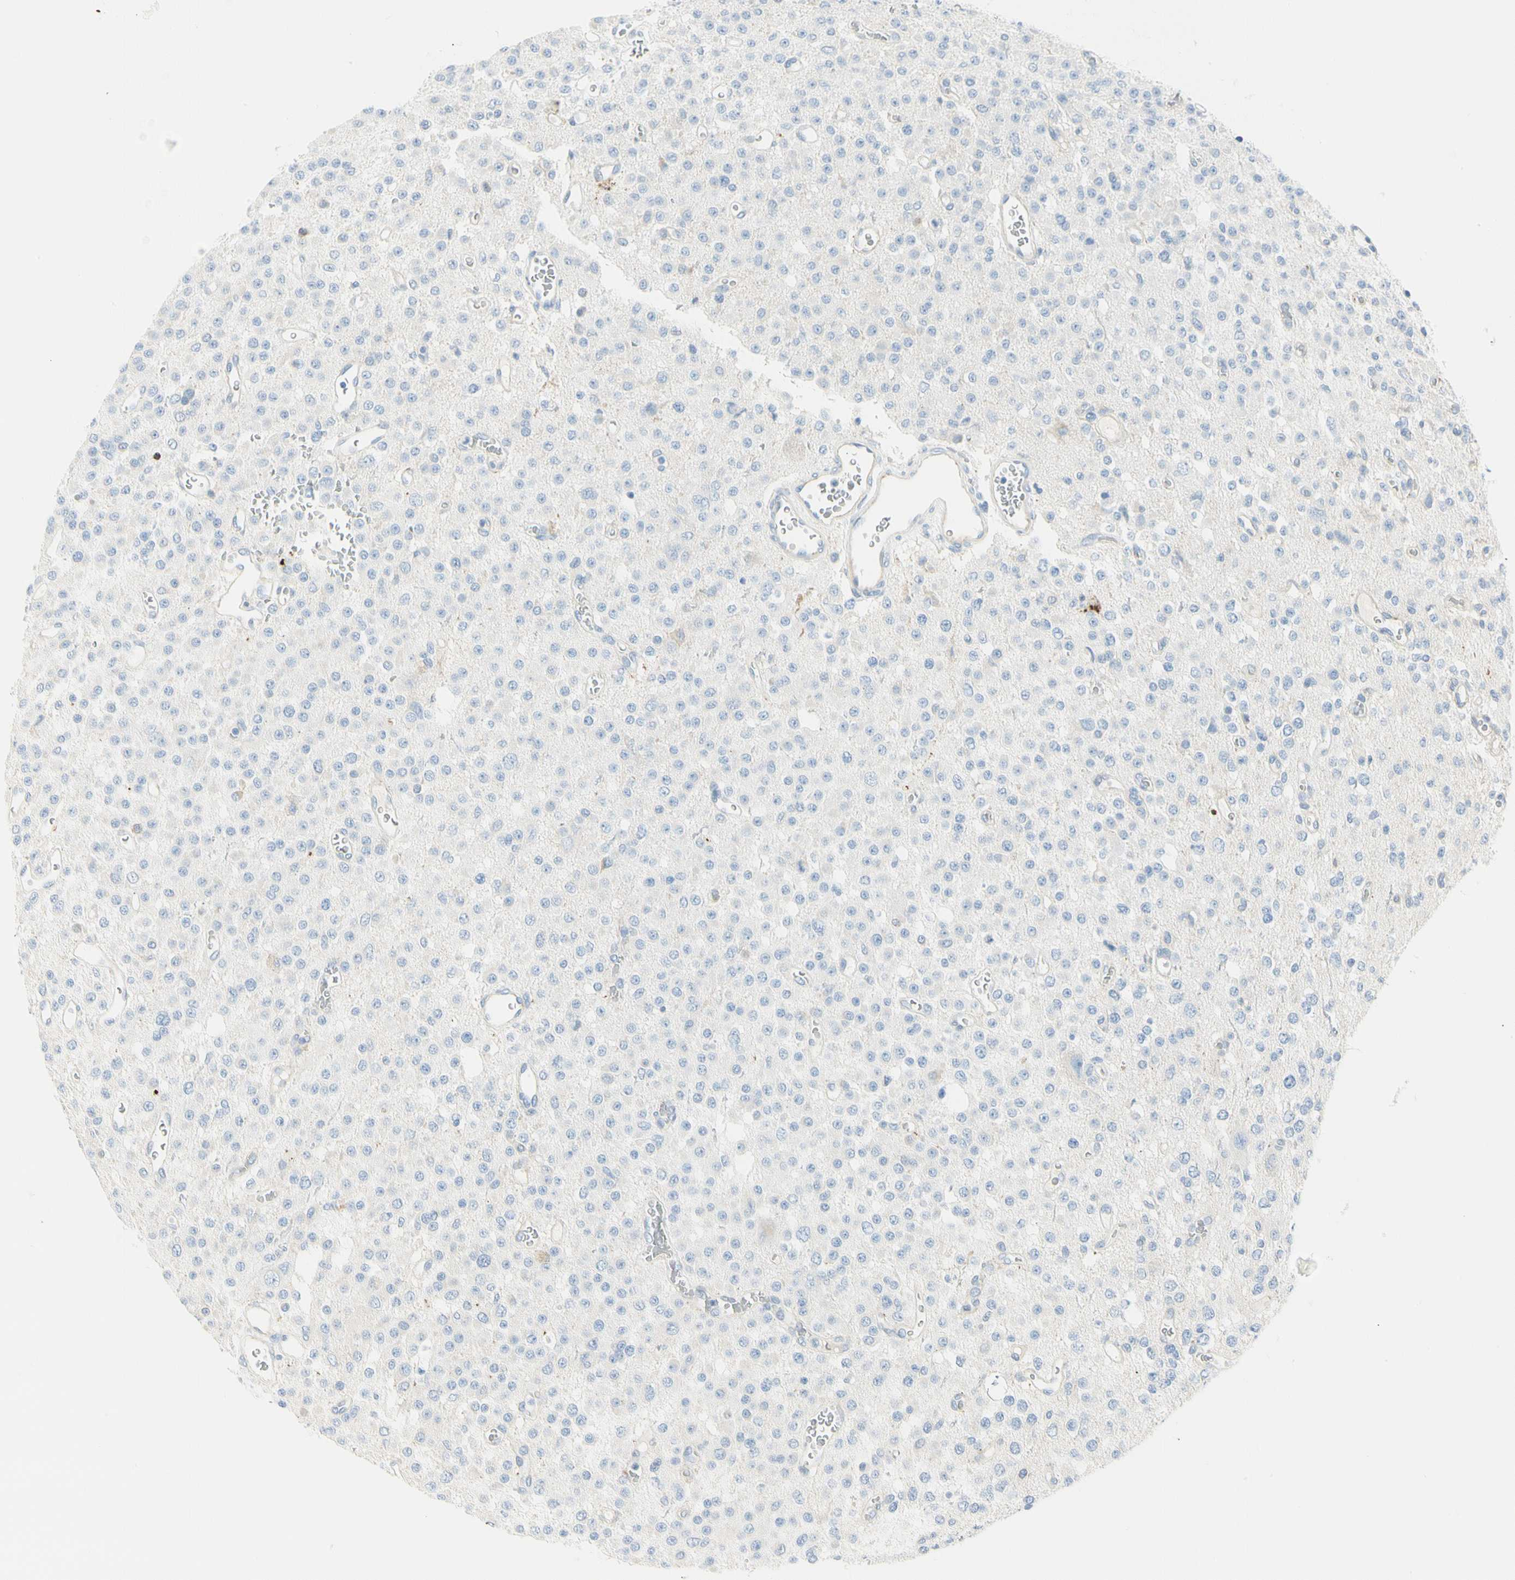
{"staining": {"intensity": "negative", "quantity": "none", "location": "none"}, "tissue": "glioma", "cell_type": "Tumor cells", "image_type": "cancer", "snomed": [{"axis": "morphology", "description": "Glioma, malignant, Low grade"}, {"axis": "topography", "description": "Brain"}], "caption": "Malignant low-grade glioma was stained to show a protein in brown. There is no significant expression in tumor cells.", "gene": "TNFSF11", "patient": {"sex": "male", "age": 38}}